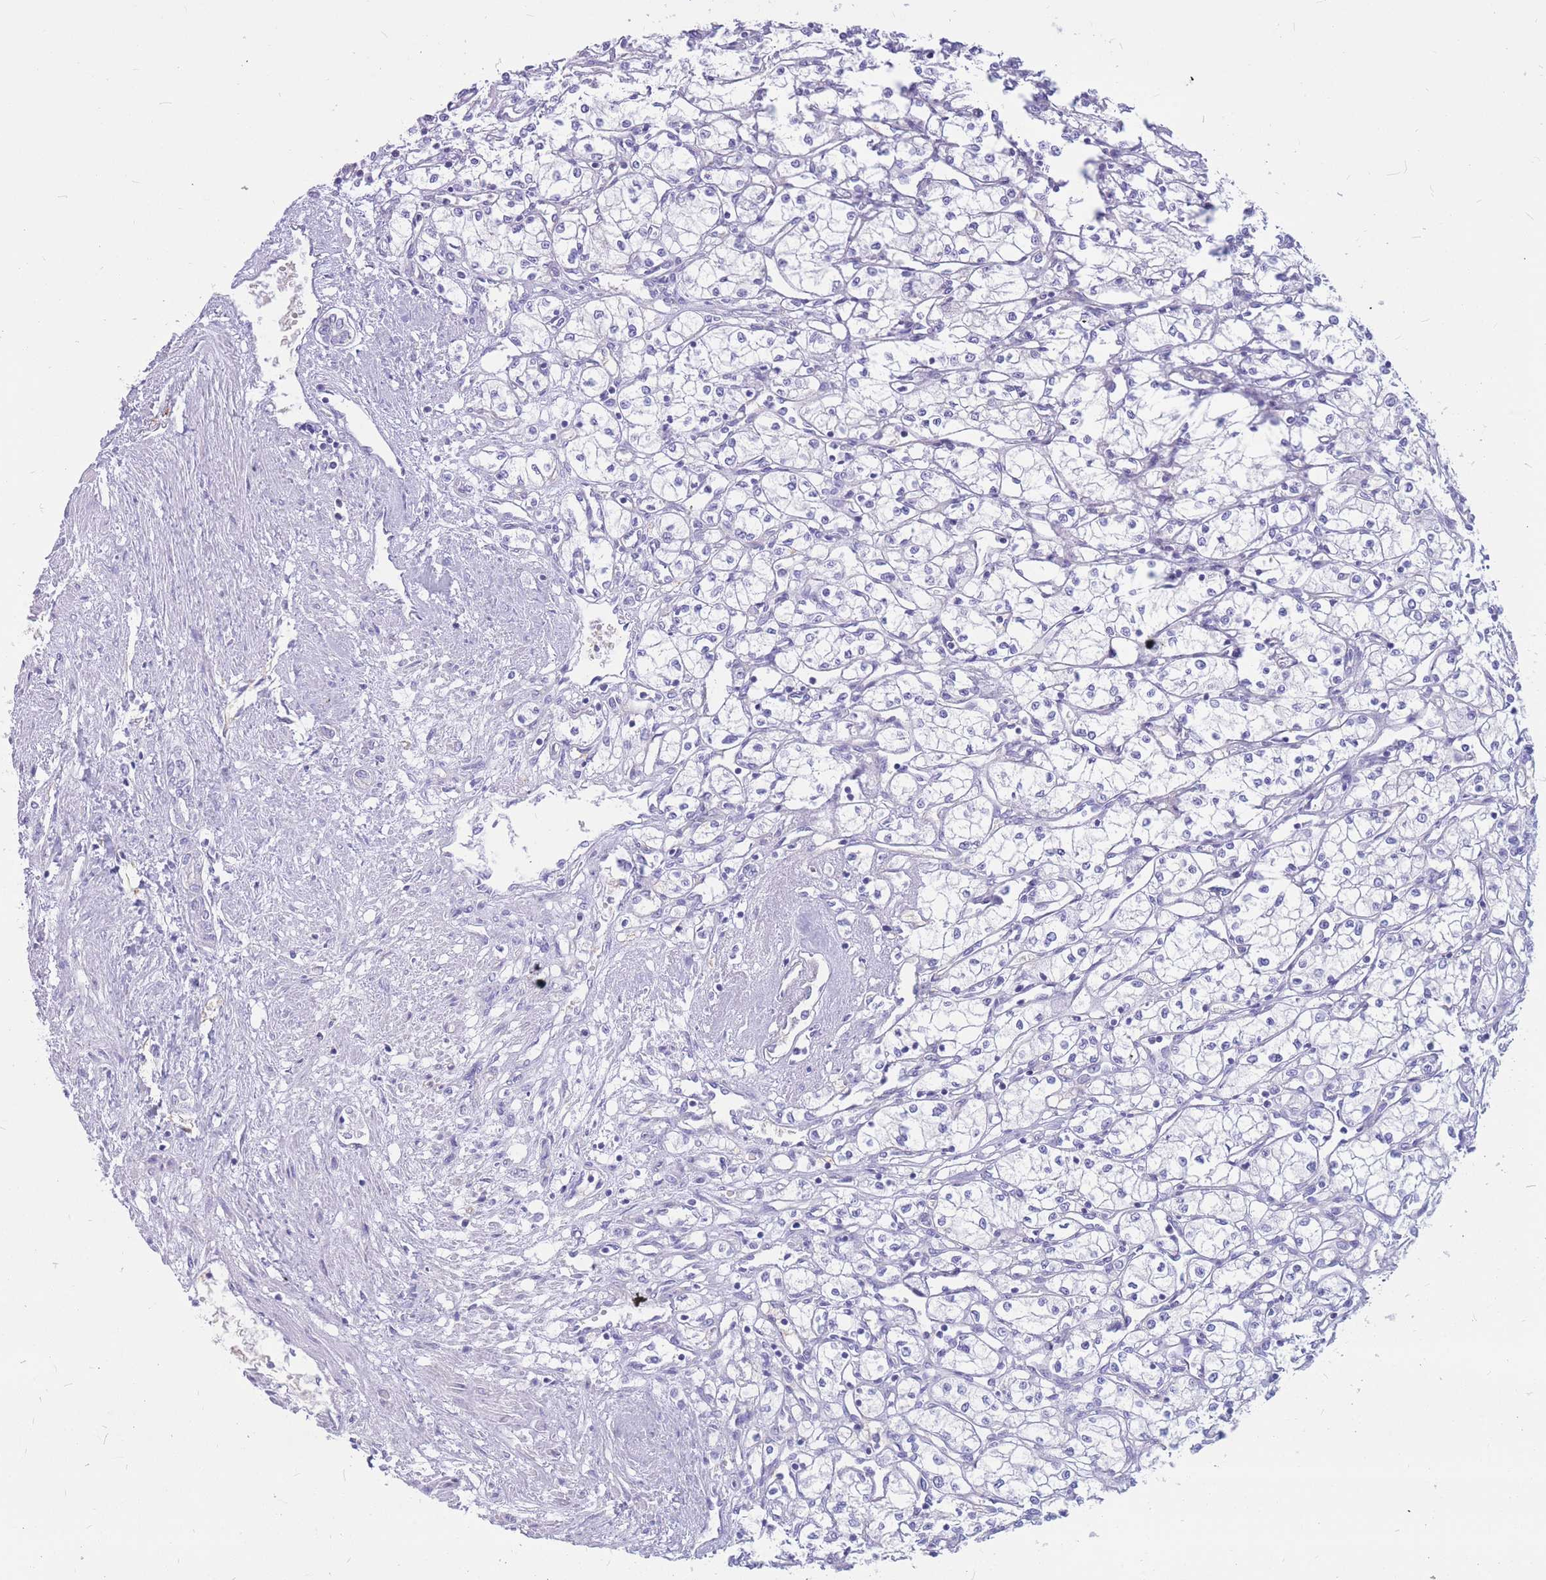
{"staining": {"intensity": "negative", "quantity": "none", "location": "none"}, "tissue": "renal cancer", "cell_type": "Tumor cells", "image_type": "cancer", "snomed": [{"axis": "morphology", "description": "Adenocarcinoma, NOS"}, {"axis": "topography", "description": "Kidney"}], "caption": "Immunohistochemistry photomicrograph of neoplastic tissue: renal cancer stained with DAB (3,3'-diaminobenzidine) exhibits no significant protein positivity in tumor cells. The staining was performed using DAB (3,3'-diaminobenzidine) to visualize the protein expression in brown, while the nuclei were stained in blue with hematoxylin (Magnification: 20x).", "gene": "ADD2", "patient": {"sex": "male", "age": 59}}